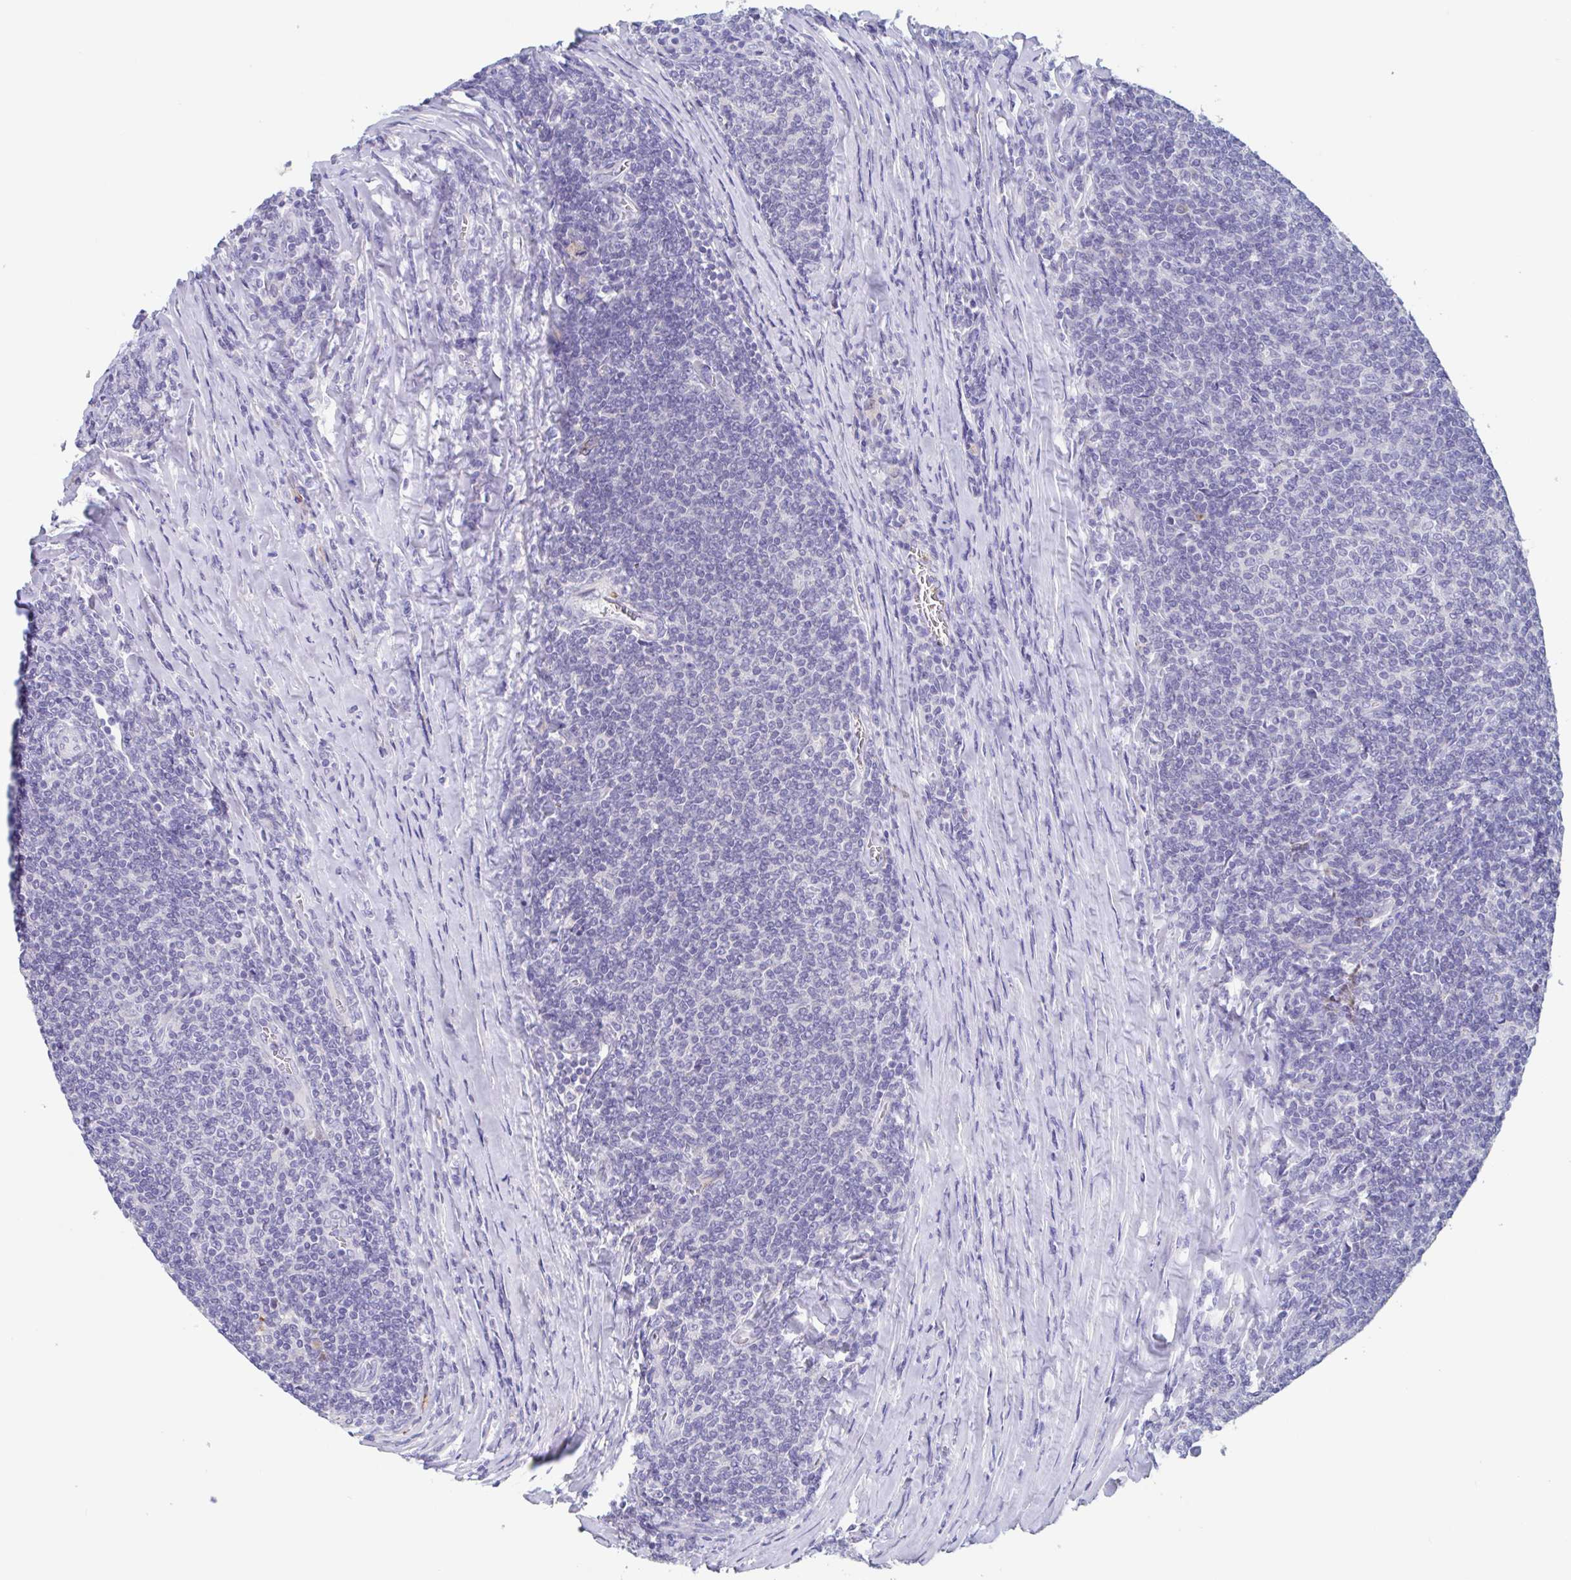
{"staining": {"intensity": "negative", "quantity": "none", "location": "none"}, "tissue": "lymphoma", "cell_type": "Tumor cells", "image_type": "cancer", "snomed": [{"axis": "morphology", "description": "Malignant lymphoma, non-Hodgkin's type, Low grade"}, {"axis": "topography", "description": "Lymph node"}], "caption": "Malignant lymphoma, non-Hodgkin's type (low-grade) stained for a protein using IHC reveals no expression tumor cells.", "gene": "ZNHIT2", "patient": {"sex": "male", "age": 52}}